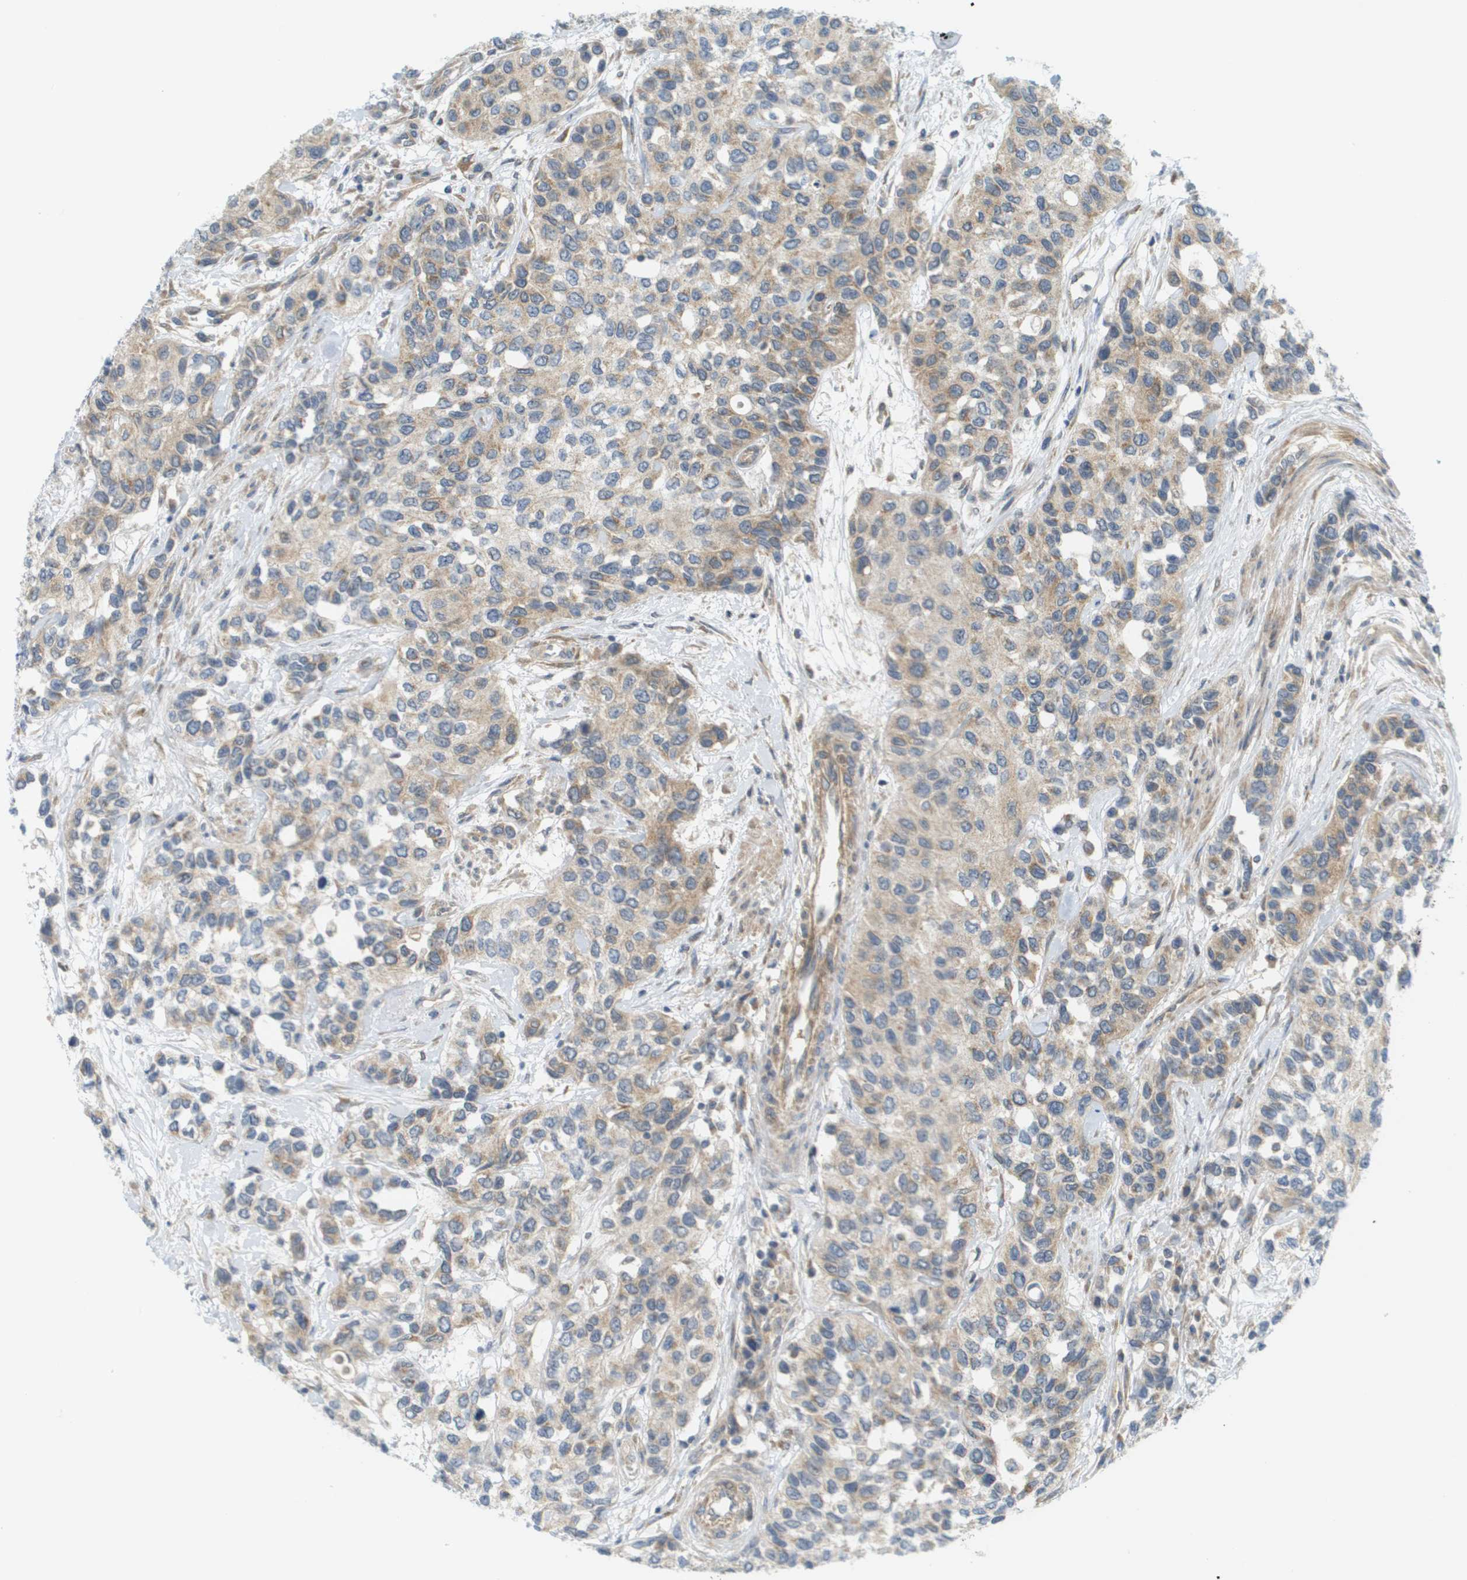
{"staining": {"intensity": "moderate", "quantity": "25%-75%", "location": "cytoplasmic/membranous"}, "tissue": "urothelial cancer", "cell_type": "Tumor cells", "image_type": "cancer", "snomed": [{"axis": "morphology", "description": "Urothelial carcinoma, High grade"}, {"axis": "topography", "description": "Urinary bladder"}], "caption": "Immunohistochemistry of human high-grade urothelial carcinoma displays medium levels of moderate cytoplasmic/membranous staining in about 25%-75% of tumor cells. The staining was performed using DAB to visualize the protein expression in brown, while the nuclei were stained in blue with hematoxylin (Magnification: 20x).", "gene": "PROC", "patient": {"sex": "female", "age": 56}}